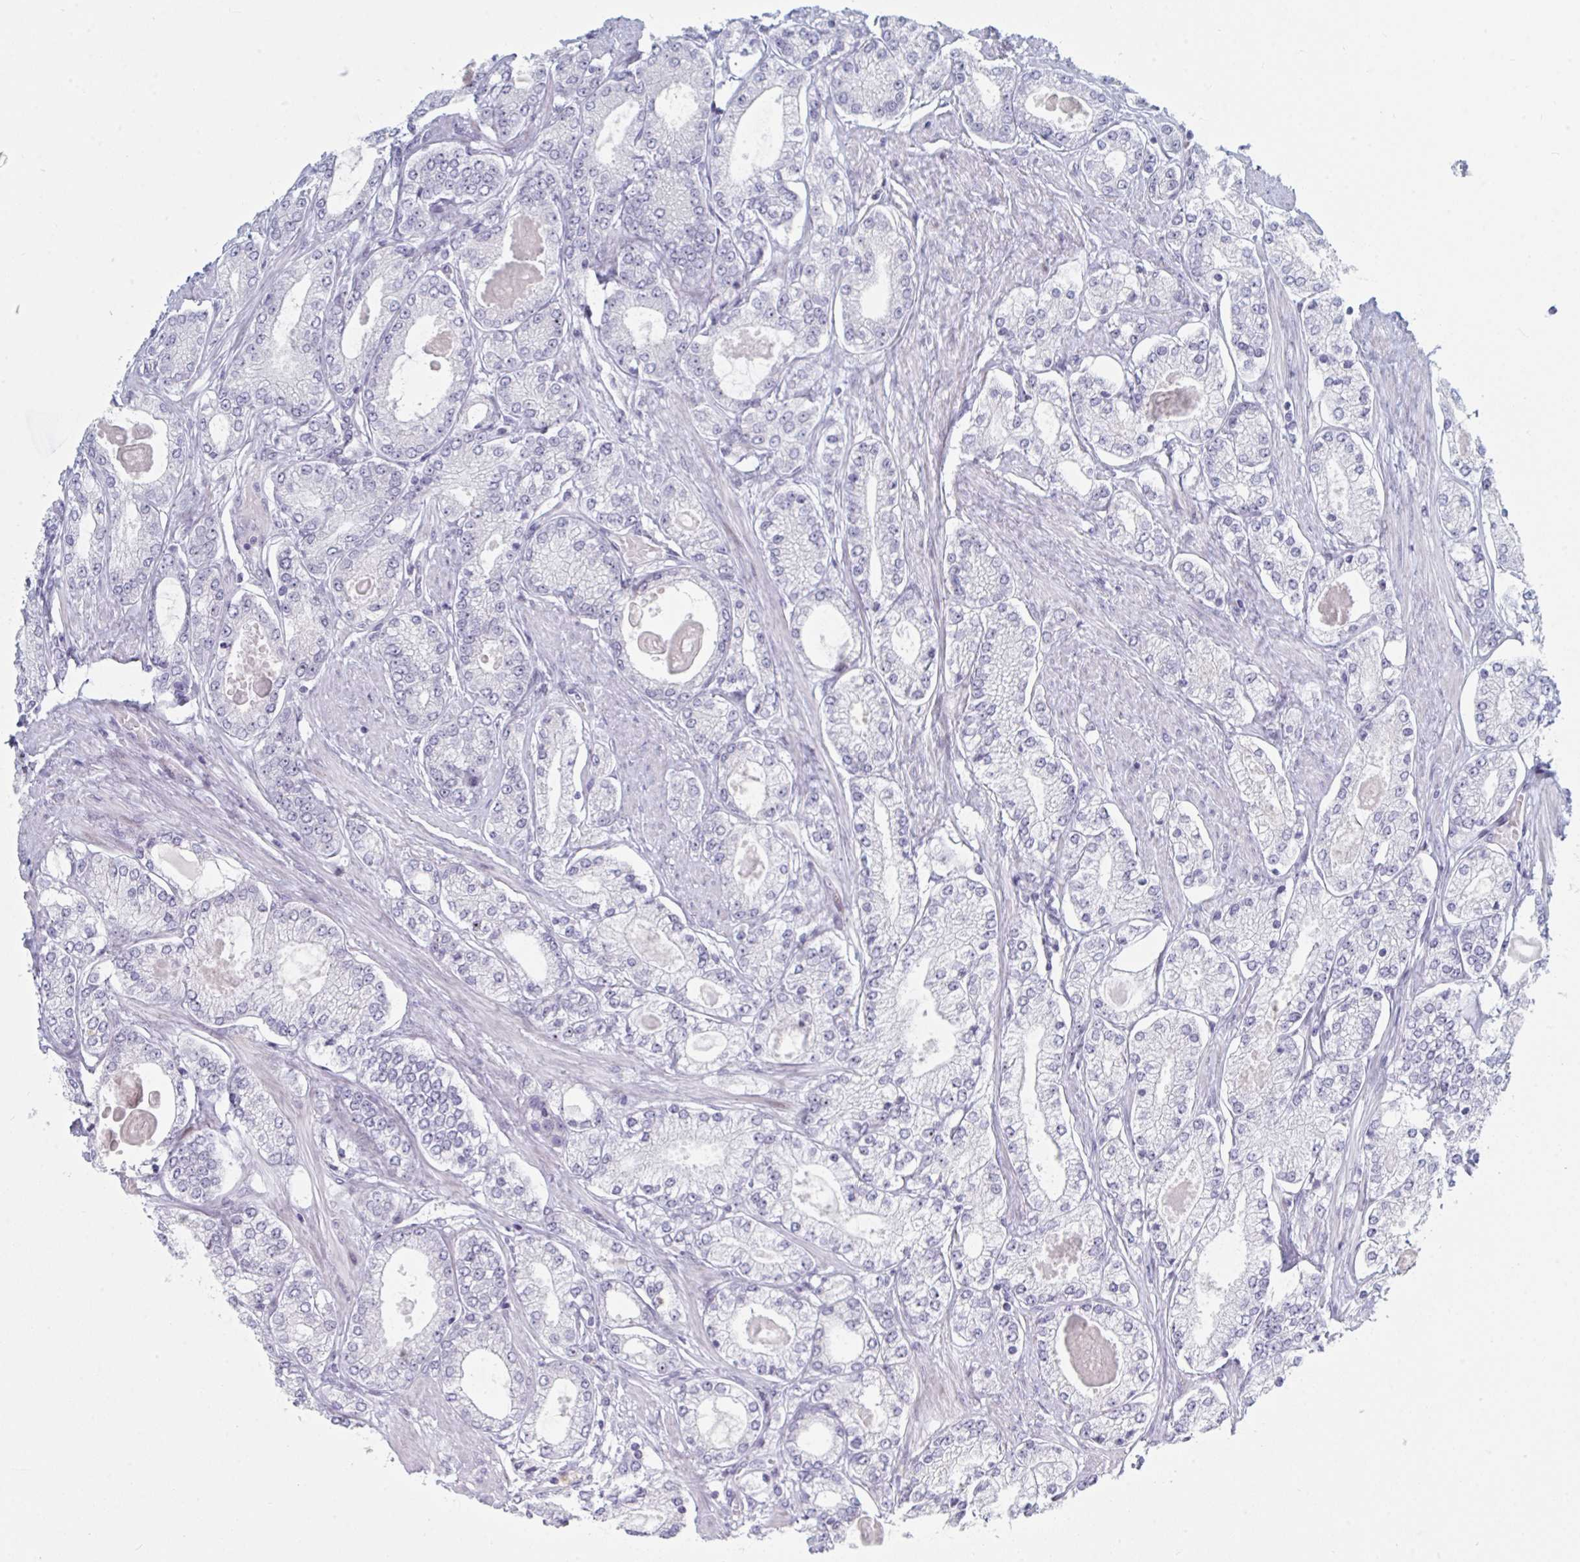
{"staining": {"intensity": "negative", "quantity": "none", "location": "none"}, "tissue": "prostate cancer", "cell_type": "Tumor cells", "image_type": "cancer", "snomed": [{"axis": "morphology", "description": "Adenocarcinoma, High grade"}, {"axis": "topography", "description": "Prostate"}], "caption": "This is an immunohistochemistry photomicrograph of human high-grade adenocarcinoma (prostate). There is no expression in tumor cells.", "gene": "NR1H2", "patient": {"sex": "male", "age": 68}}